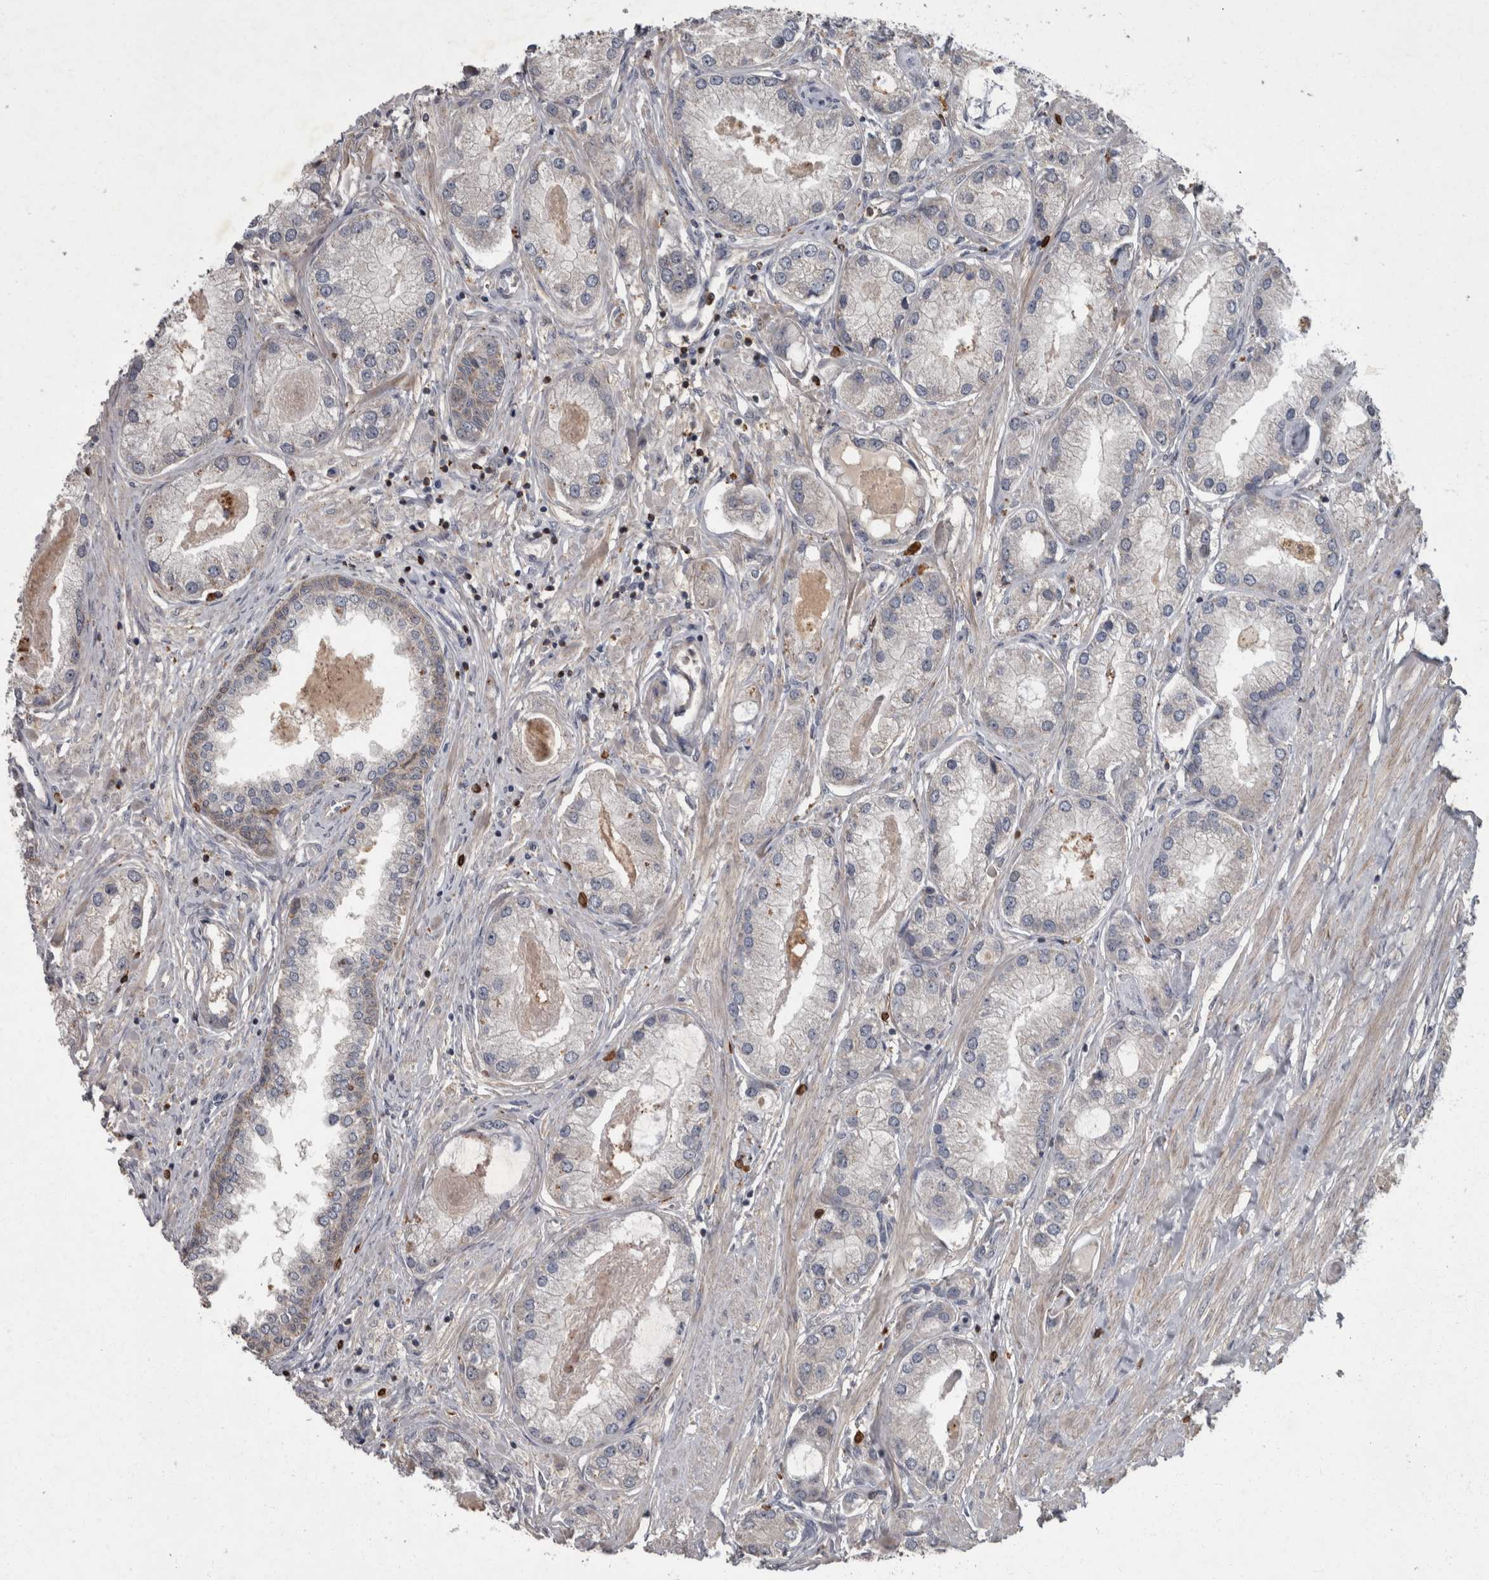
{"staining": {"intensity": "negative", "quantity": "none", "location": "none"}, "tissue": "prostate cancer", "cell_type": "Tumor cells", "image_type": "cancer", "snomed": [{"axis": "morphology", "description": "Adenocarcinoma, Low grade"}, {"axis": "topography", "description": "Prostate"}], "caption": "Image shows no protein positivity in tumor cells of prostate cancer tissue. The staining was performed using DAB to visualize the protein expression in brown, while the nuclei were stained in blue with hematoxylin (Magnification: 20x).", "gene": "PPP1R3C", "patient": {"sex": "male", "age": 62}}